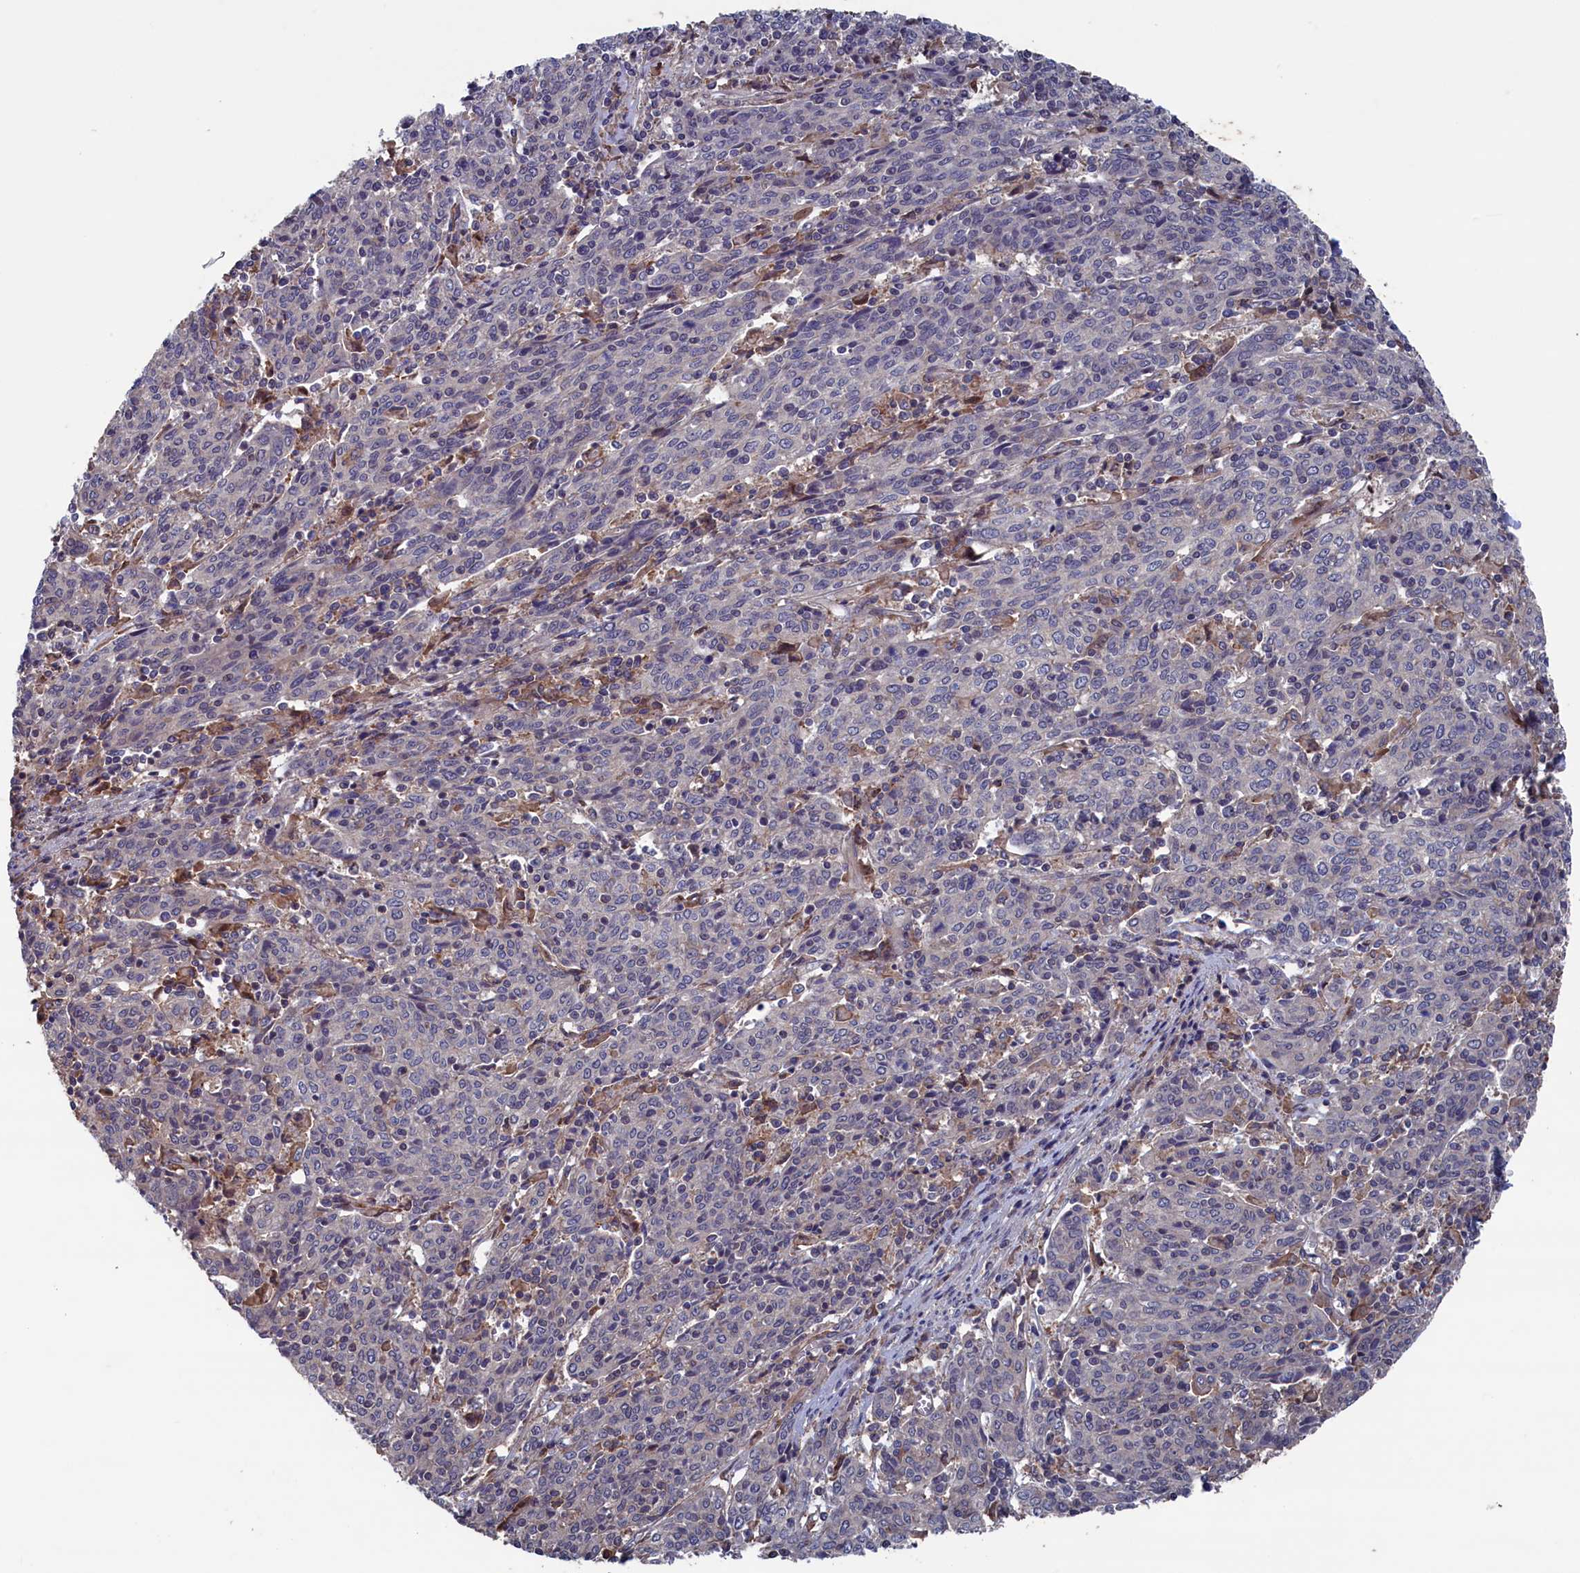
{"staining": {"intensity": "negative", "quantity": "none", "location": "none"}, "tissue": "cervical cancer", "cell_type": "Tumor cells", "image_type": "cancer", "snomed": [{"axis": "morphology", "description": "Squamous cell carcinoma, NOS"}, {"axis": "topography", "description": "Cervix"}], "caption": "Immunohistochemical staining of human squamous cell carcinoma (cervical) exhibits no significant positivity in tumor cells.", "gene": "SPATA13", "patient": {"sex": "female", "age": 67}}